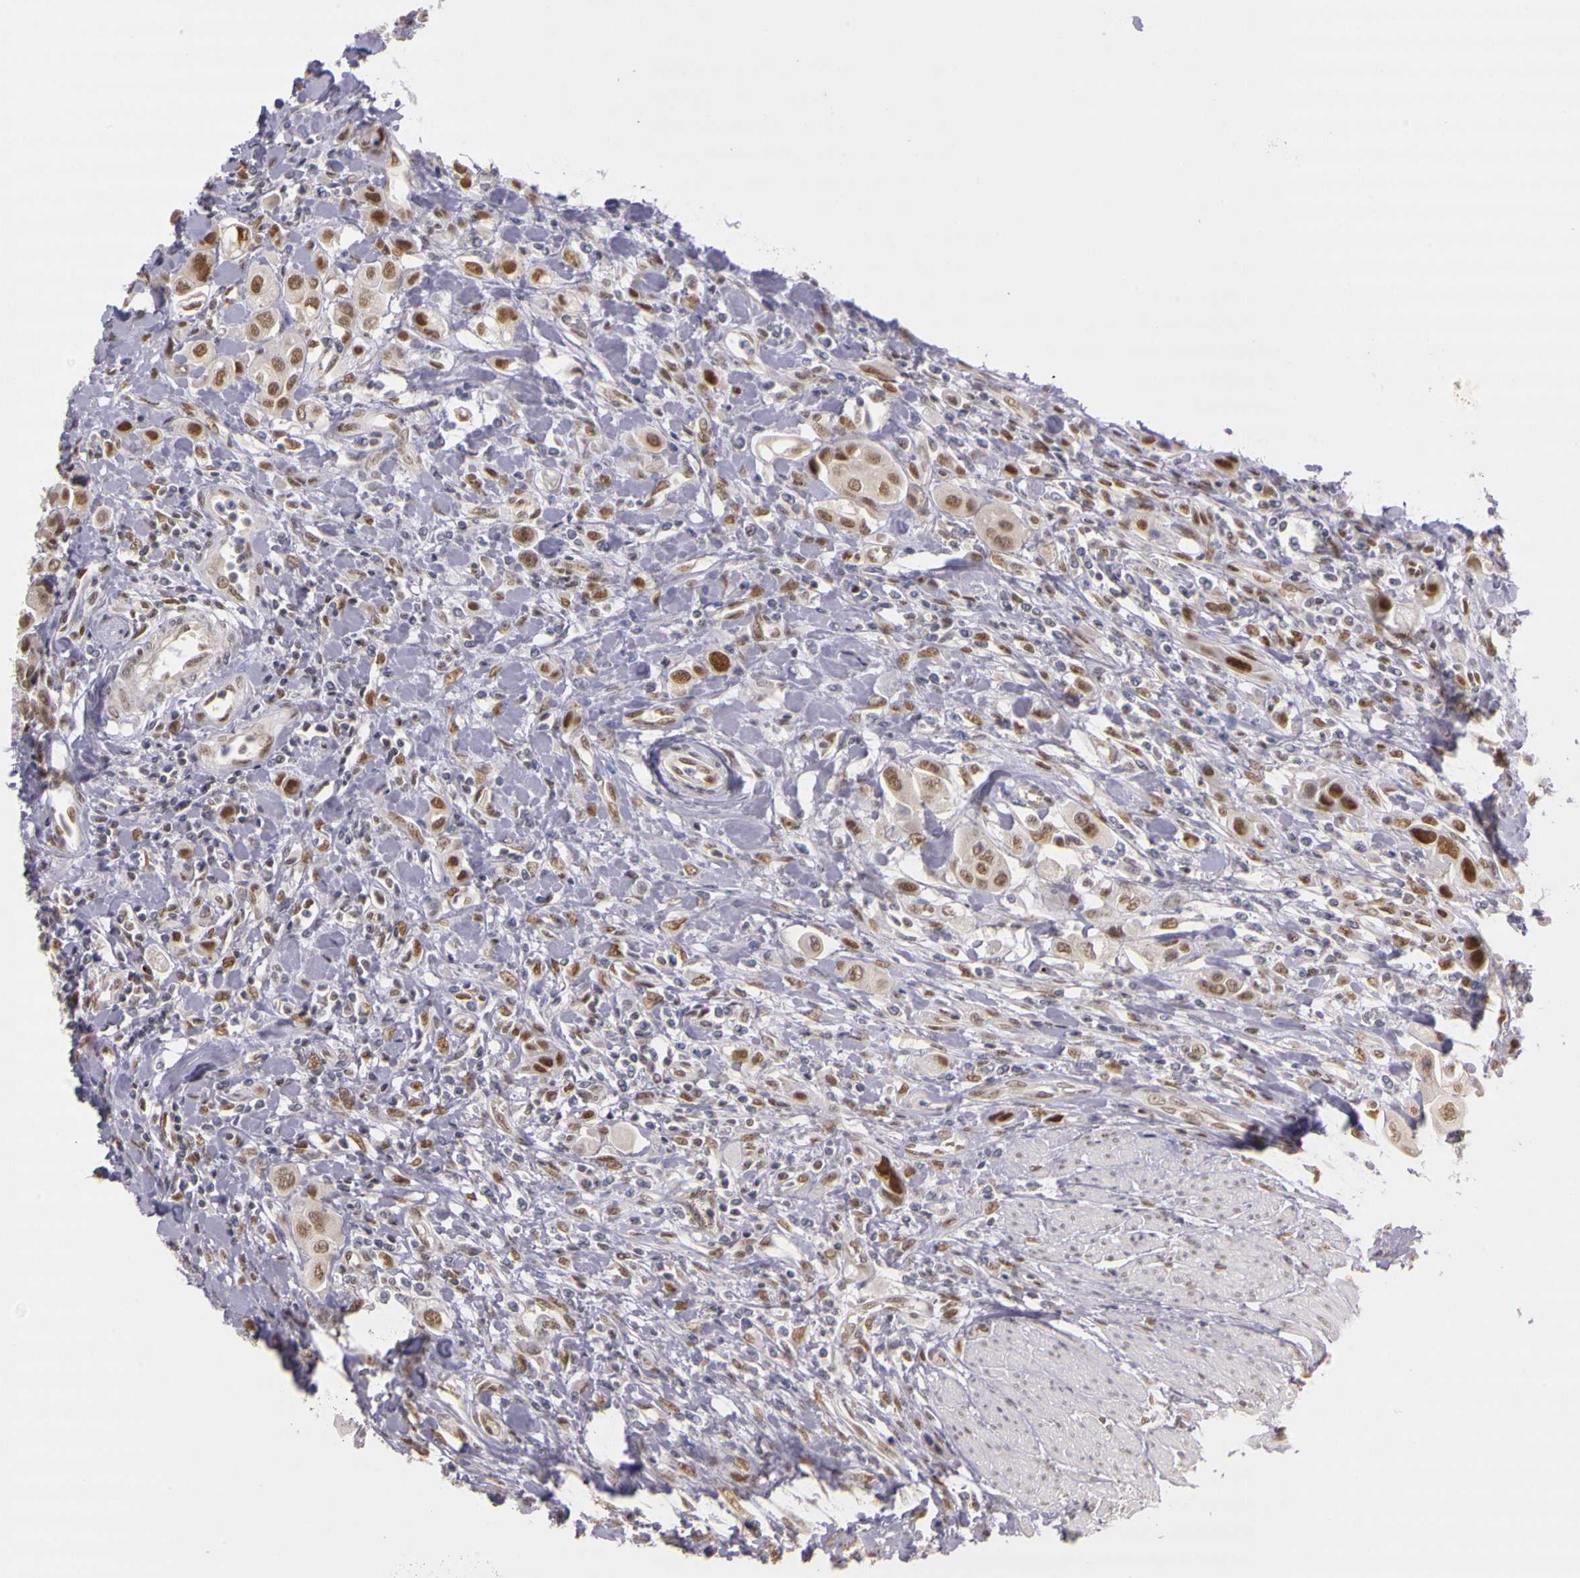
{"staining": {"intensity": "moderate", "quantity": ">75%", "location": "nuclear"}, "tissue": "urothelial cancer", "cell_type": "Tumor cells", "image_type": "cancer", "snomed": [{"axis": "morphology", "description": "Urothelial carcinoma, High grade"}, {"axis": "topography", "description": "Urinary bladder"}], "caption": "Urothelial carcinoma (high-grade) stained with a protein marker reveals moderate staining in tumor cells.", "gene": "WDR13", "patient": {"sex": "male", "age": 50}}